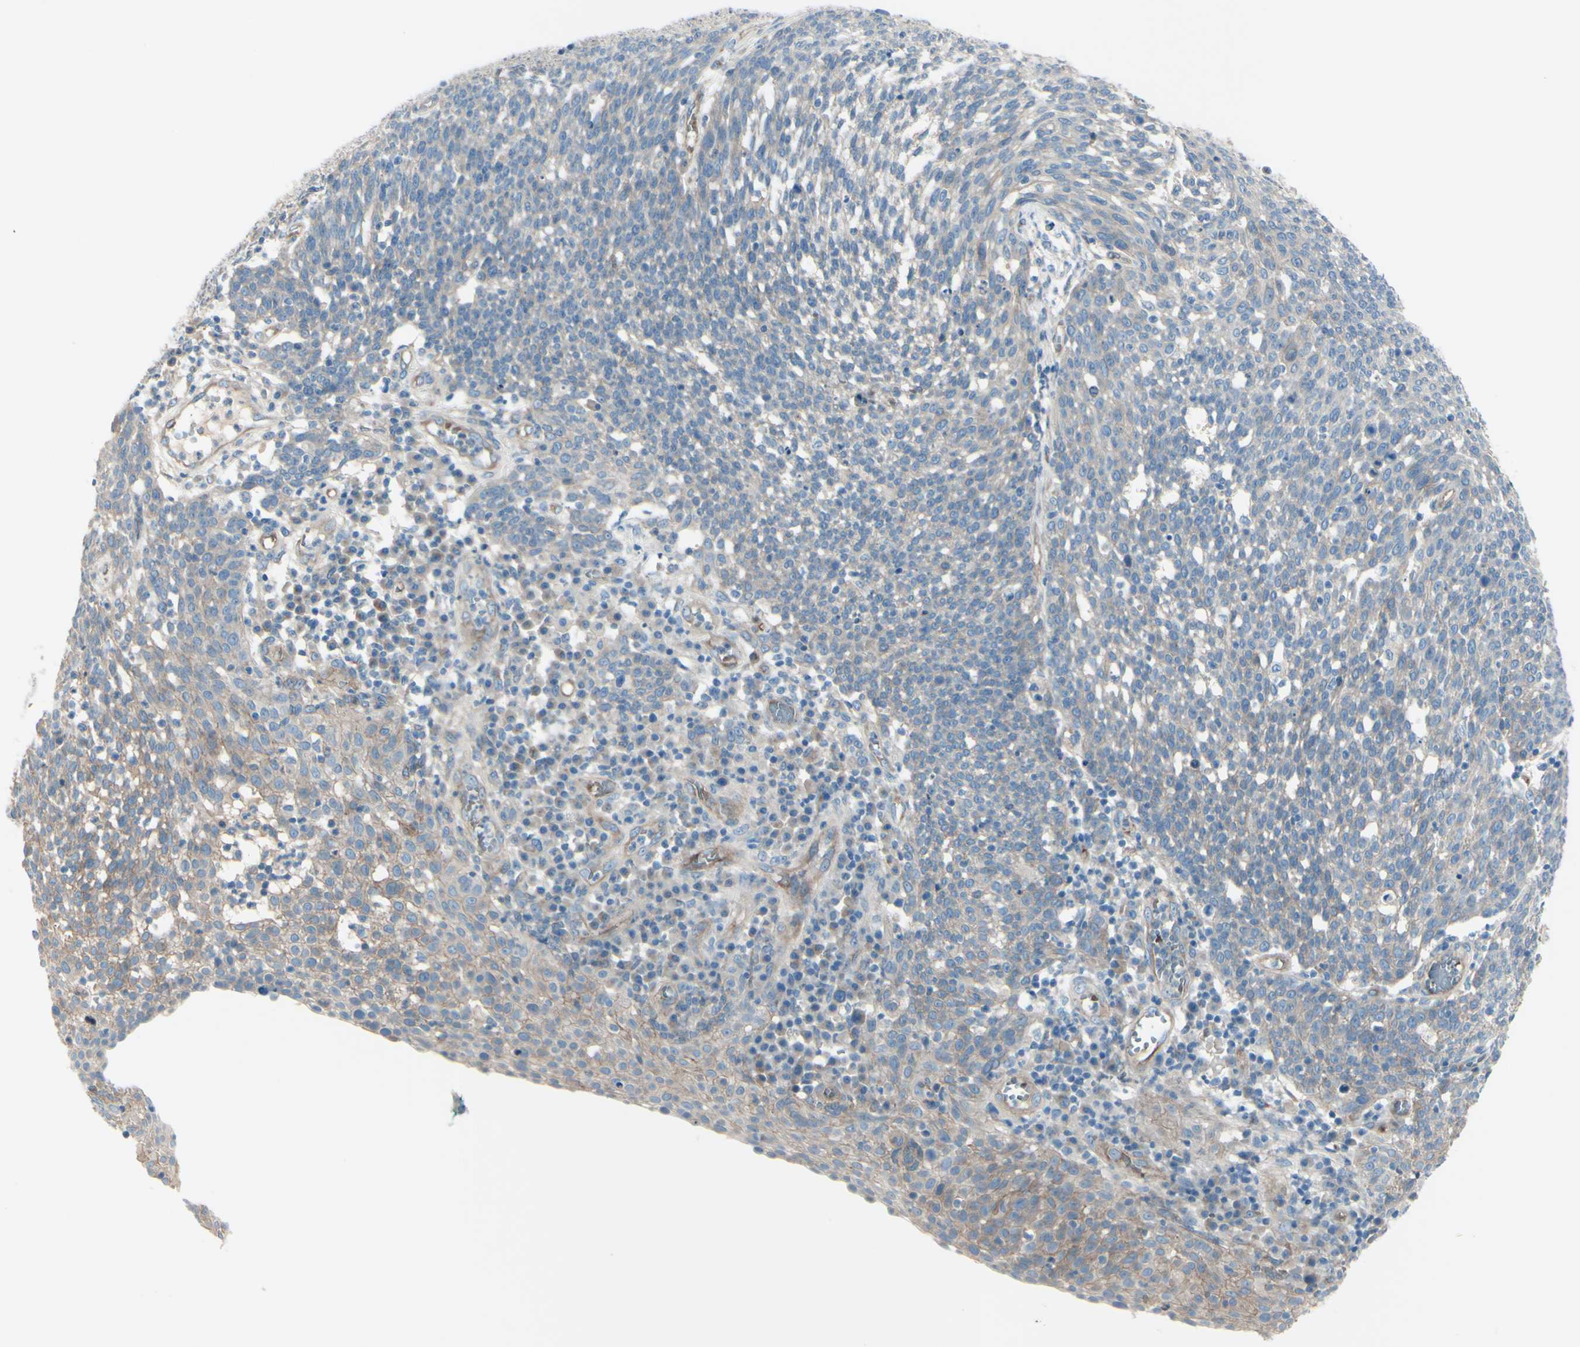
{"staining": {"intensity": "weak", "quantity": "25%-75%", "location": "cytoplasmic/membranous"}, "tissue": "cervical cancer", "cell_type": "Tumor cells", "image_type": "cancer", "snomed": [{"axis": "morphology", "description": "Squamous cell carcinoma, NOS"}, {"axis": "topography", "description": "Cervix"}], "caption": "This is an image of IHC staining of cervical cancer (squamous cell carcinoma), which shows weak expression in the cytoplasmic/membranous of tumor cells.", "gene": "PCDHGA2", "patient": {"sex": "female", "age": 34}}